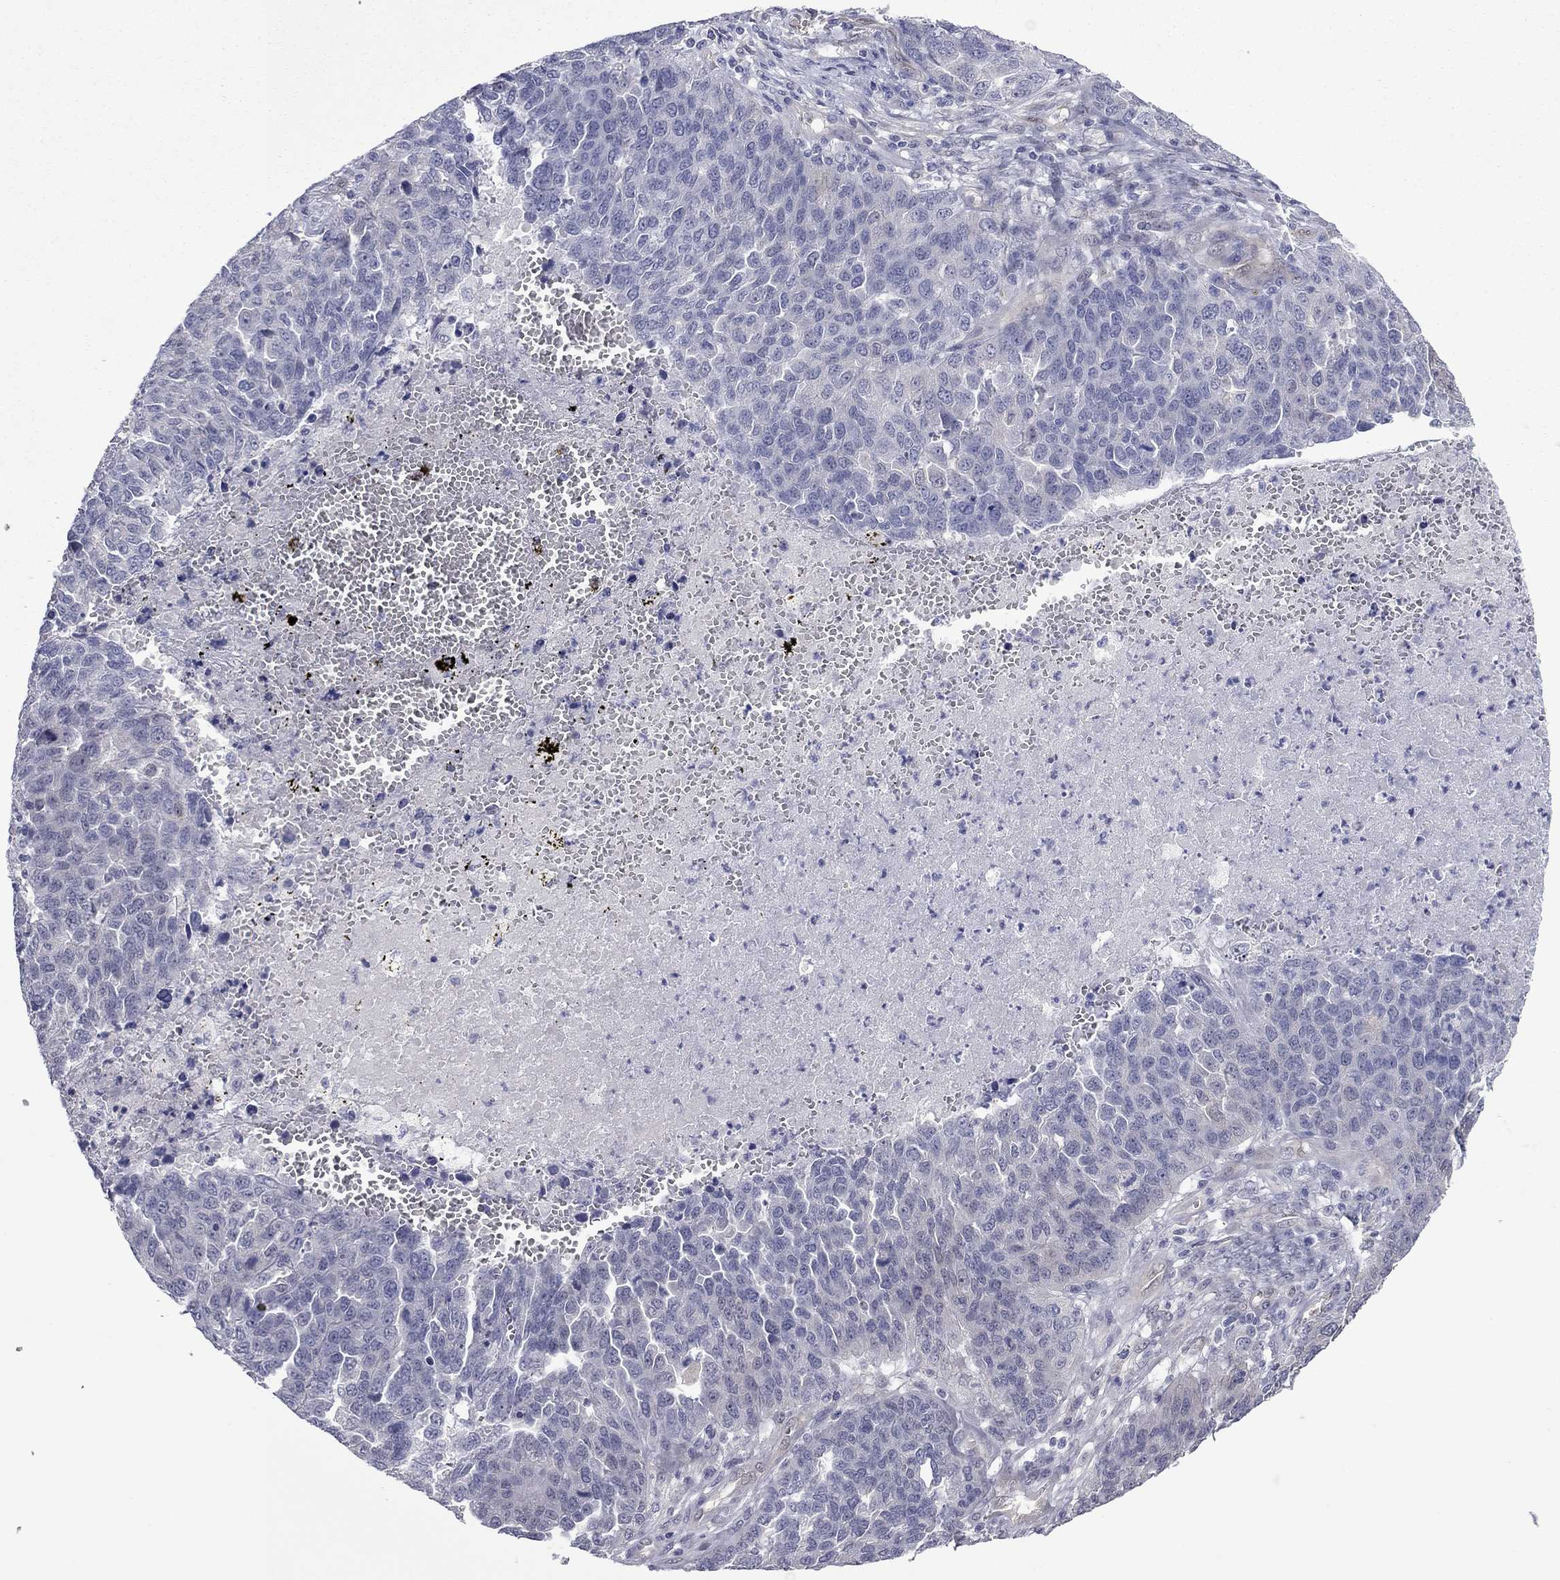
{"staining": {"intensity": "negative", "quantity": "none", "location": "none"}, "tissue": "ovarian cancer", "cell_type": "Tumor cells", "image_type": "cancer", "snomed": [{"axis": "morphology", "description": "Cystadenocarcinoma, serous, NOS"}, {"axis": "topography", "description": "Ovary"}], "caption": "IHC micrograph of human serous cystadenocarcinoma (ovarian) stained for a protein (brown), which displays no staining in tumor cells.", "gene": "CTNNBIP1", "patient": {"sex": "female", "age": 87}}